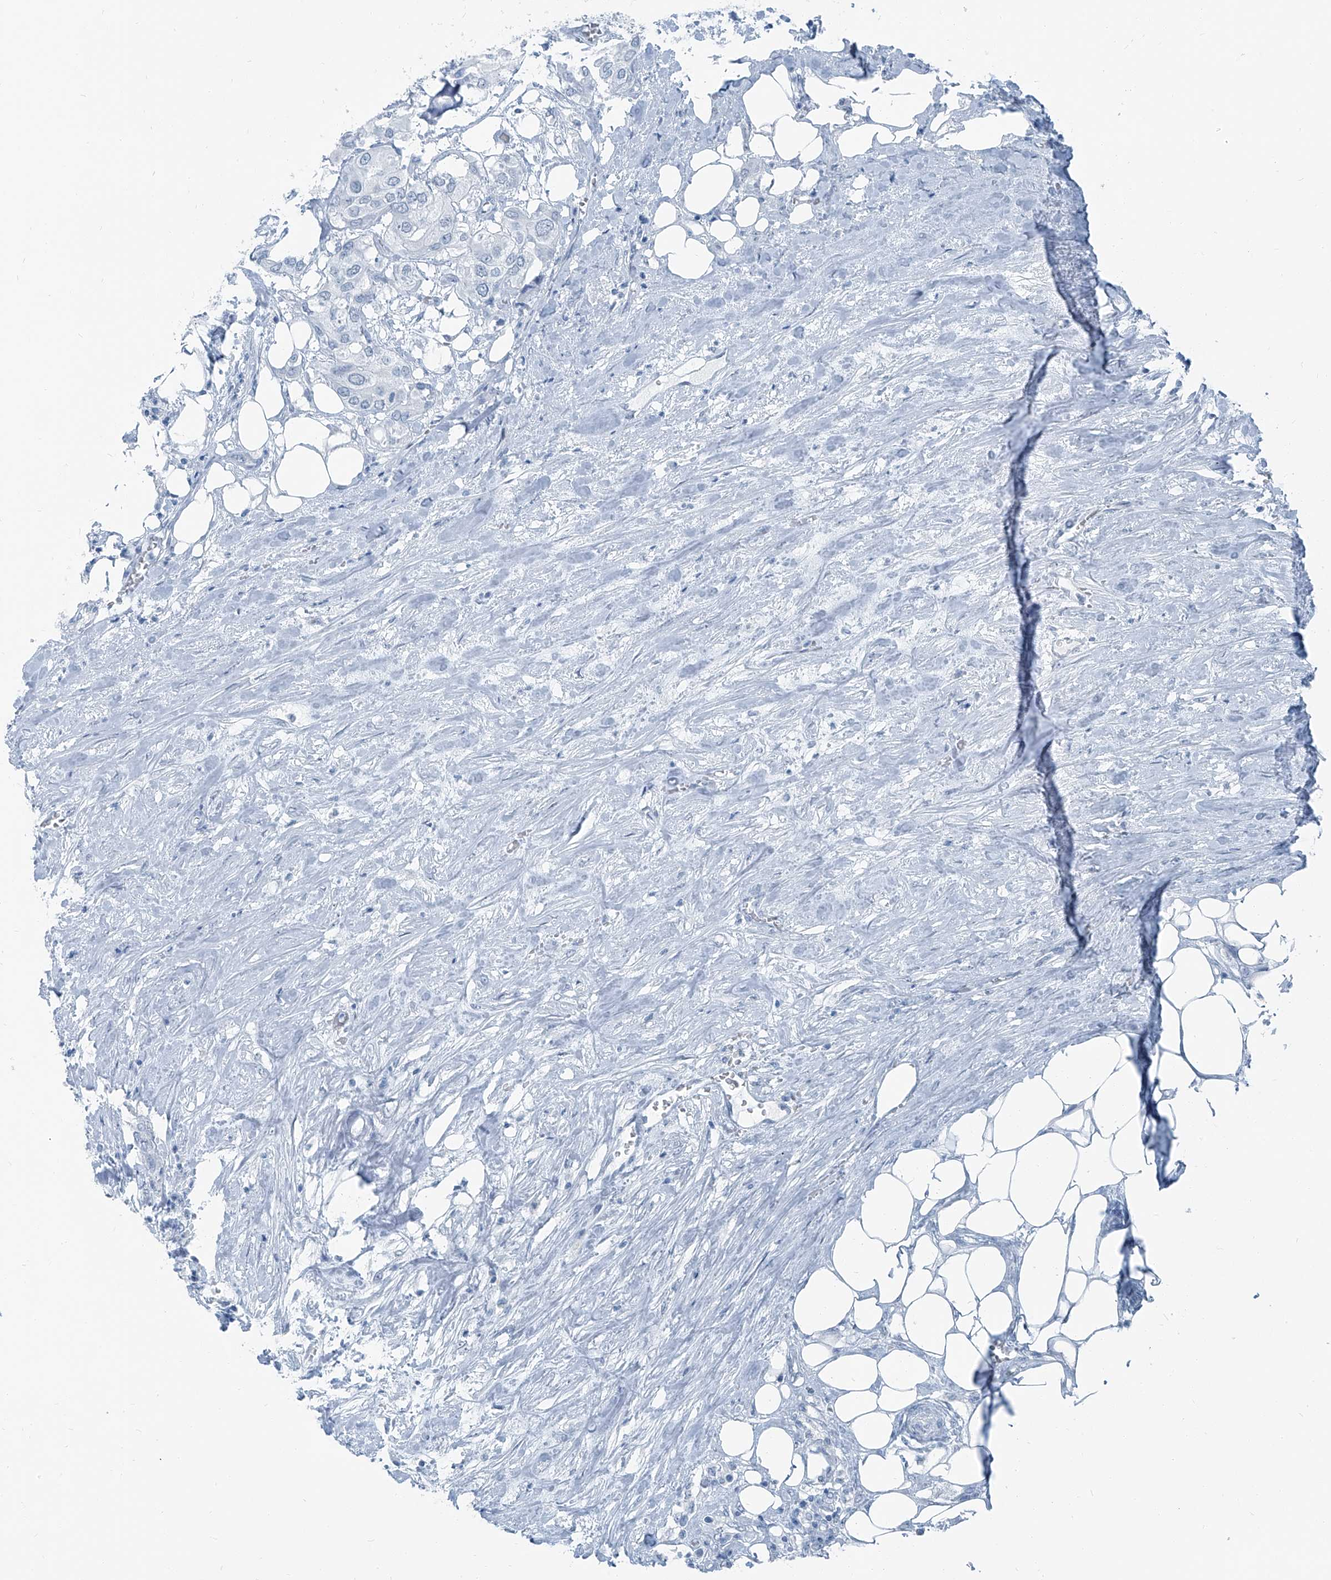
{"staining": {"intensity": "negative", "quantity": "none", "location": "none"}, "tissue": "urothelial cancer", "cell_type": "Tumor cells", "image_type": "cancer", "snomed": [{"axis": "morphology", "description": "Urothelial carcinoma, High grade"}, {"axis": "topography", "description": "Urinary bladder"}], "caption": "IHC photomicrograph of human urothelial cancer stained for a protein (brown), which shows no positivity in tumor cells. Brightfield microscopy of IHC stained with DAB (3,3'-diaminobenzidine) (brown) and hematoxylin (blue), captured at high magnification.", "gene": "RGN", "patient": {"sex": "male", "age": 64}}